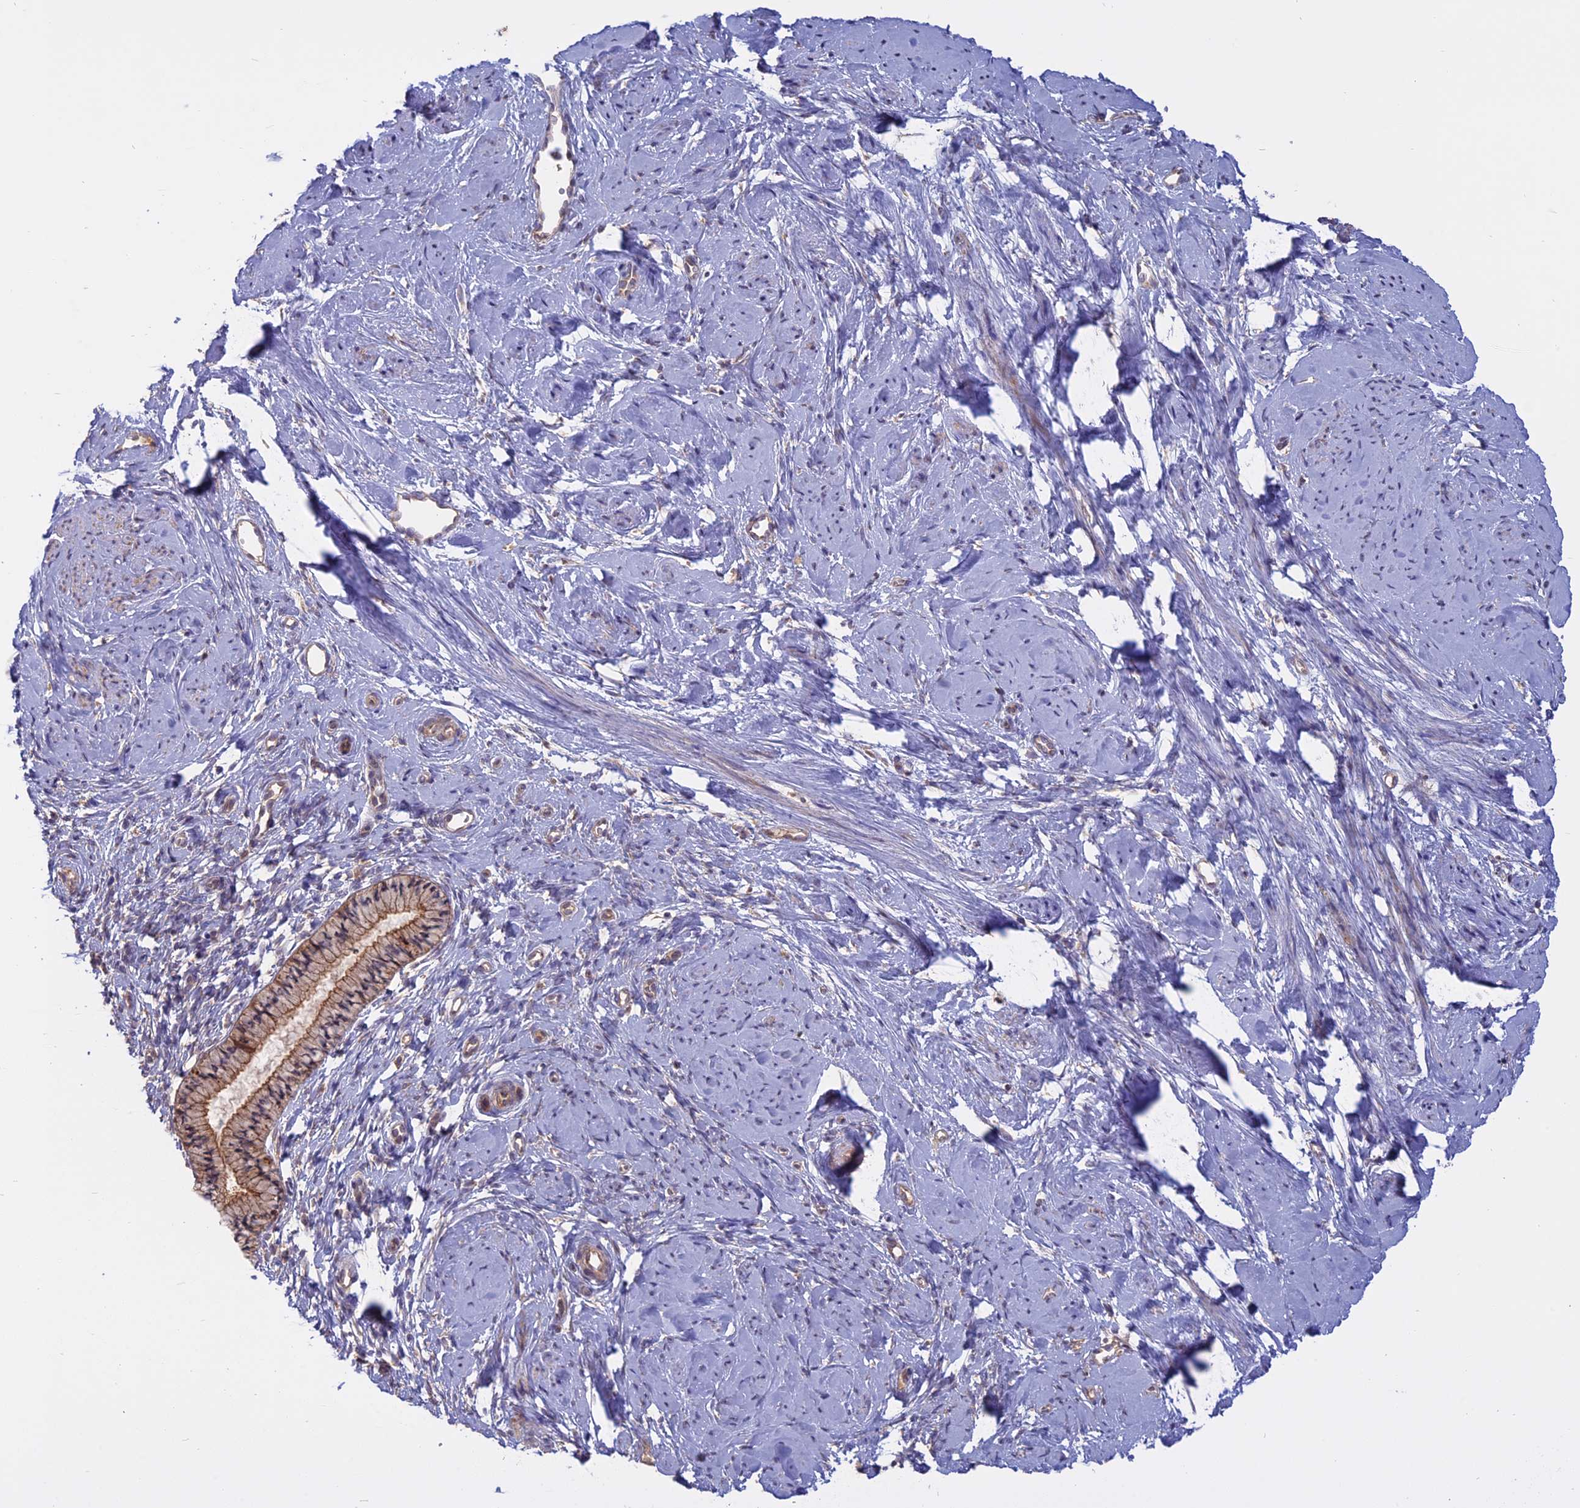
{"staining": {"intensity": "strong", "quantity": "25%-75%", "location": "cytoplasmic/membranous"}, "tissue": "cervix", "cell_type": "Glandular cells", "image_type": "normal", "snomed": [{"axis": "morphology", "description": "Normal tissue, NOS"}, {"axis": "topography", "description": "Cervix"}], "caption": "Immunohistochemical staining of unremarkable cervix exhibits 25%-75% levels of strong cytoplasmic/membranous protein positivity in about 25%-75% of glandular cells. The staining is performed using DAB (3,3'-diaminobenzidine) brown chromogen to label protein expression. The nuclei are counter-stained blue using hematoxylin.", "gene": "TMEM208", "patient": {"sex": "female", "age": 57}}